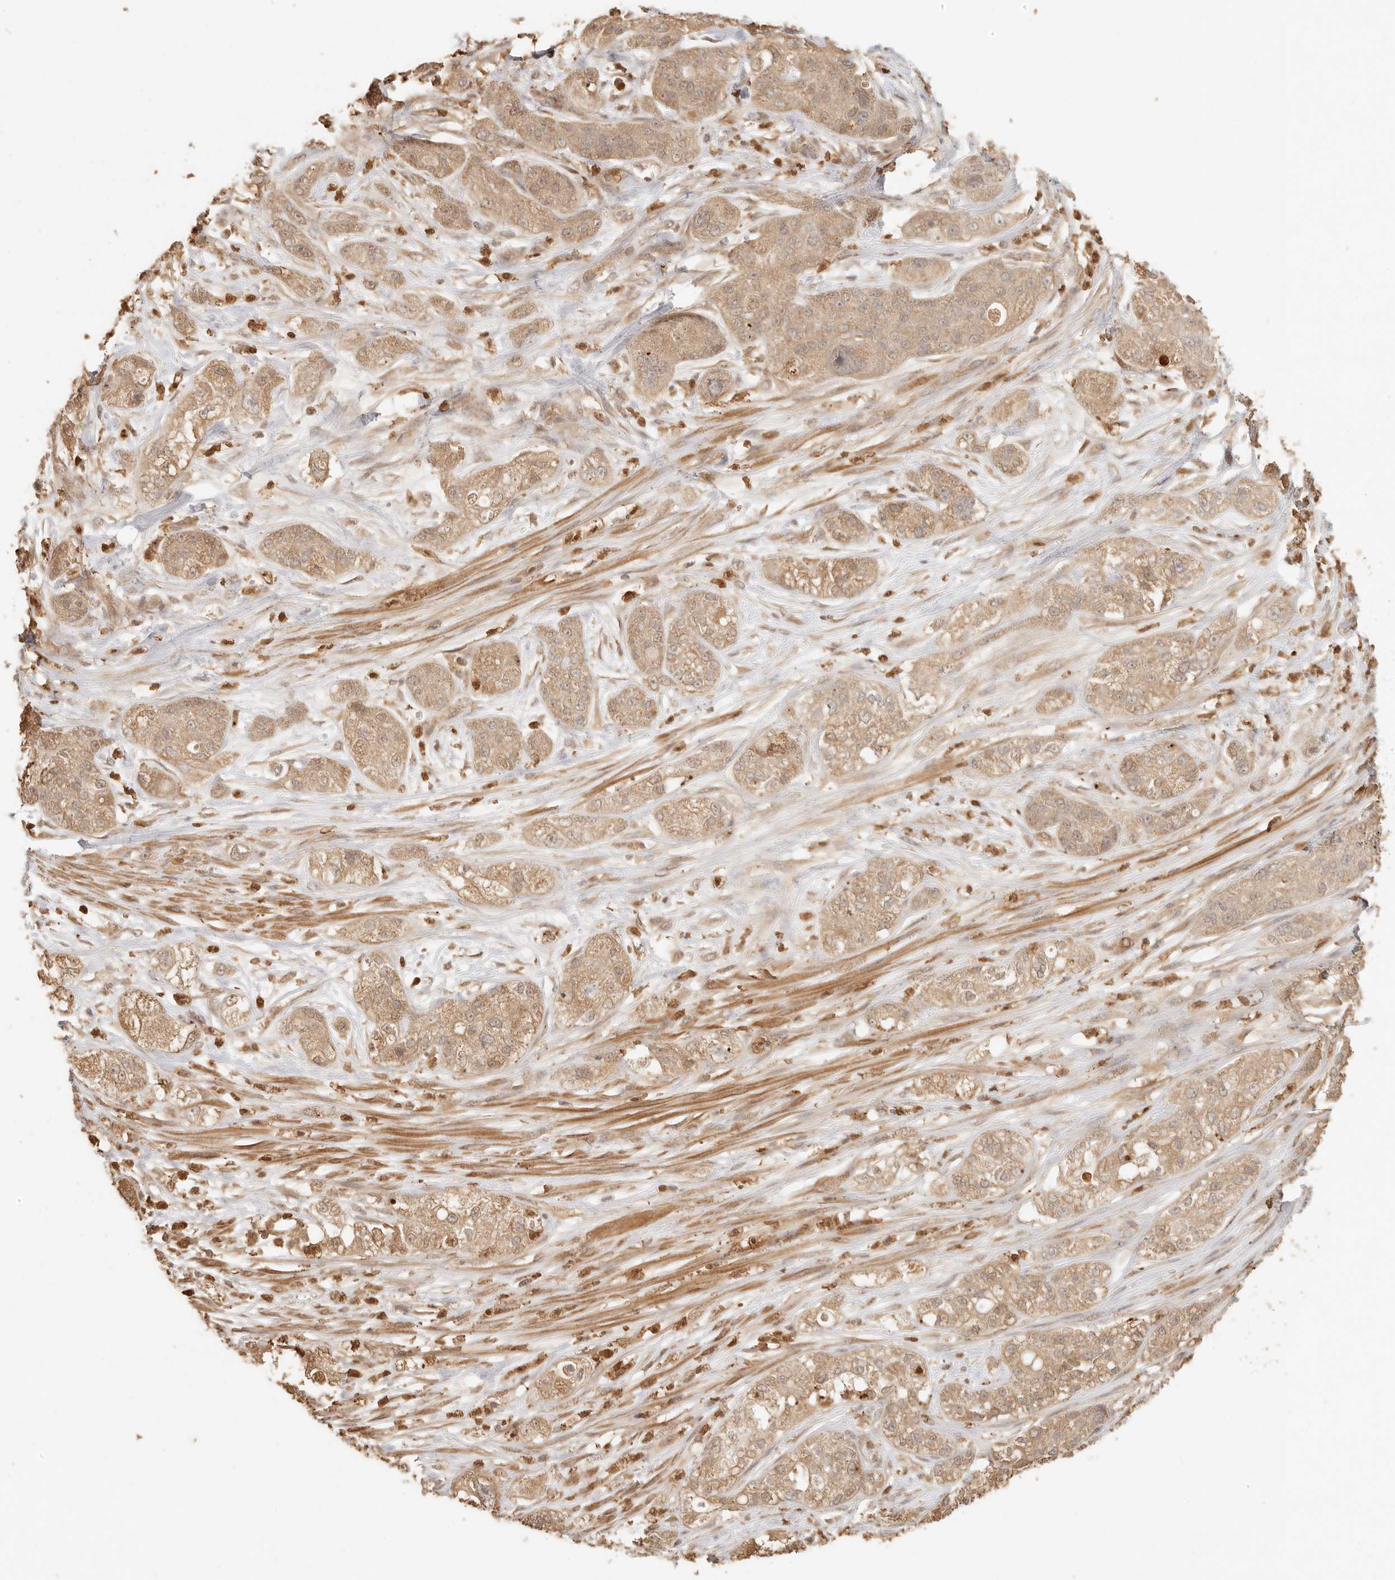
{"staining": {"intensity": "moderate", "quantity": ">75%", "location": "cytoplasmic/membranous"}, "tissue": "pancreatic cancer", "cell_type": "Tumor cells", "image_type": "cancer", "snomed": [{"axis": "morphology", "description": "Adenocarcinoma, NOS"}, {"axis": "topography", "description": "Pancreas"}], "caption": "A photomicrograph of pancreatic cancer (adenocarcinoma) stained for a protein shows moderate cytoplasmic/membranous brown staining in tumor cells.", "gene": "INTS11", "patient": {"sex": "female", "age": 78}}